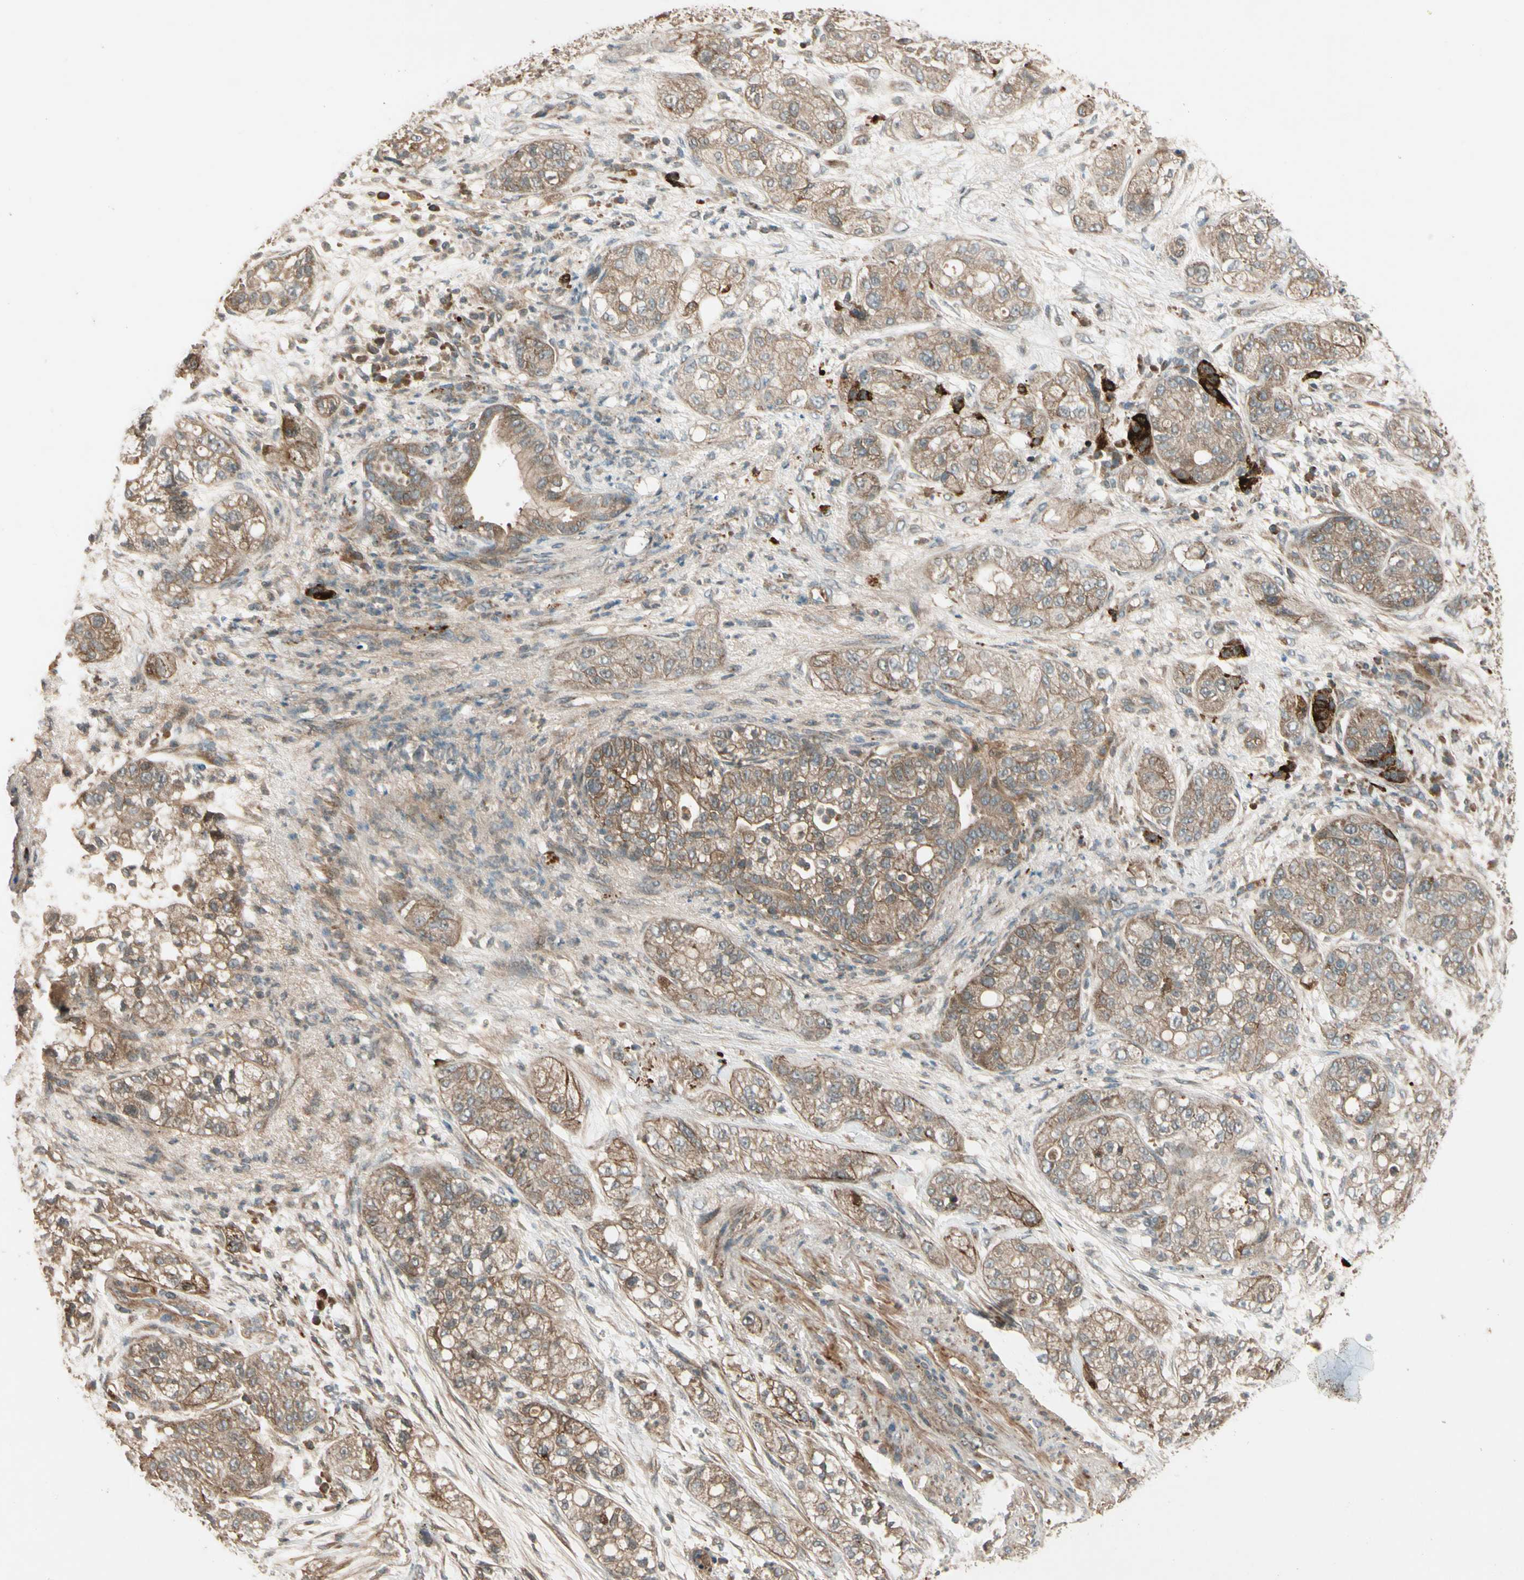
{"staining": {"intensity": "moderate", "quantity": ">75%", "location": "cytoplasmic/membranous"}, "tissue": "pancreatic cancer", "cell_type": "Tumor cells", "image_type": "cancer", "snomed": [{"axis": "morphology", "description": "Adenocarcinoma, NOS"}, {"axis": "topography", "description": "Pancreas"}], "caption": "Pancreatic cancer (adenocarcinoma) was stained to show a protein in brown. There is medium levels of moderate cytoplasmic/membranous positivity in approximately >75% of tumor cells. Using DAB (3,3'-diaminobenzidine) (brown) and hematoxylin (blue) stains, captured at high magnification using brightfield microscopy.", "gene": "ACVR1C", "patient": {"sex": "female", "age": 78}}